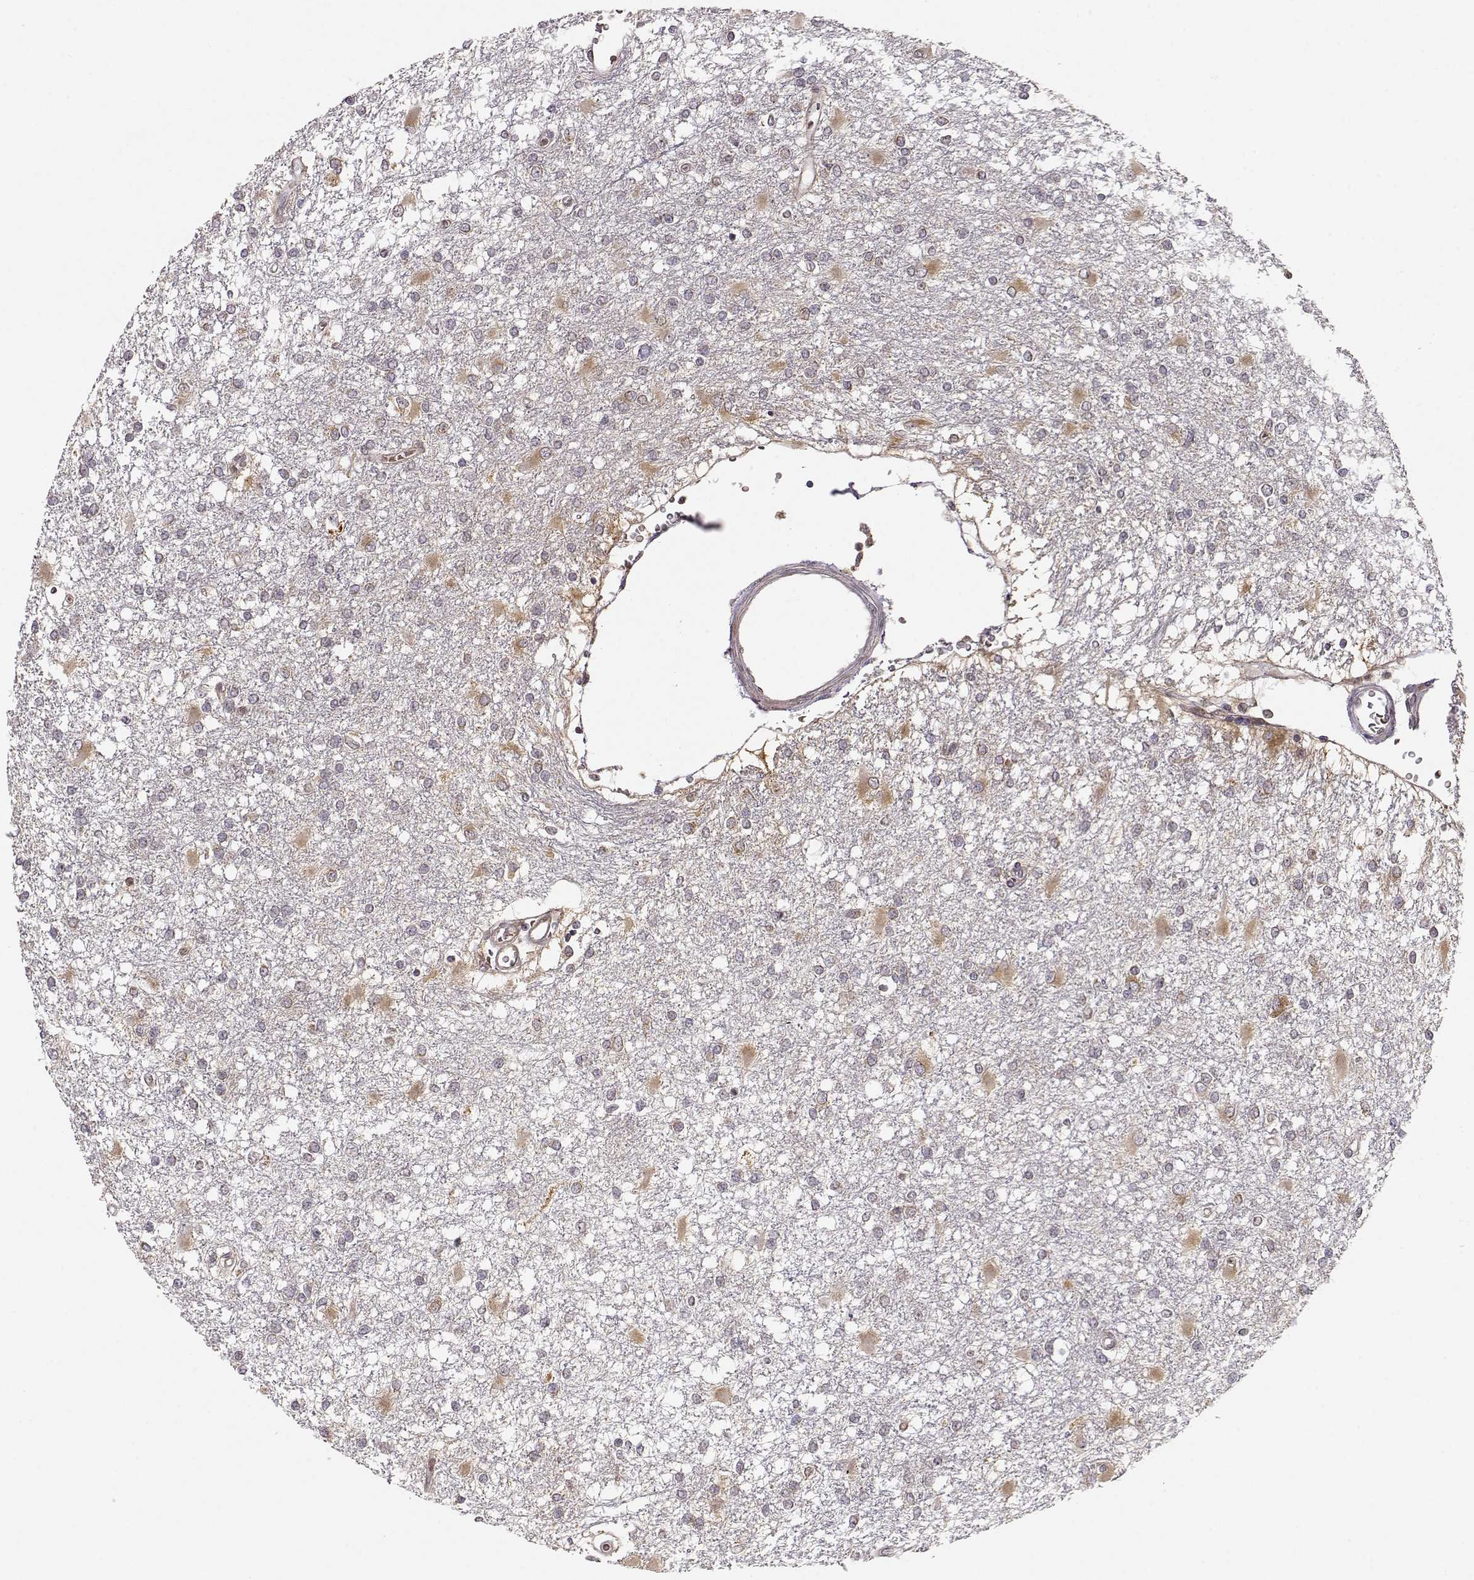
{"staining": {"intensity": "weak", "quantity": "<25%", "location": "cytoplasmic/membranous"}, "tissue": "glioma", "cell_type": "Tumor cells", "image_type": "cancer", "snomed": [{"axis": "morphology", "description": "Glioma, malignant, High grade"}, {"axis": "topography", "description": "Cerebral cortex"}], "caption": "This photomicrograph is of glioma stained with immunohistochemistry to label a protein in brown with the nuclei are counter-stained blue. There is no positivity in tumor cells.", "gene": "ERGIC2", "patient": {"sex": "male", "age": 79}}